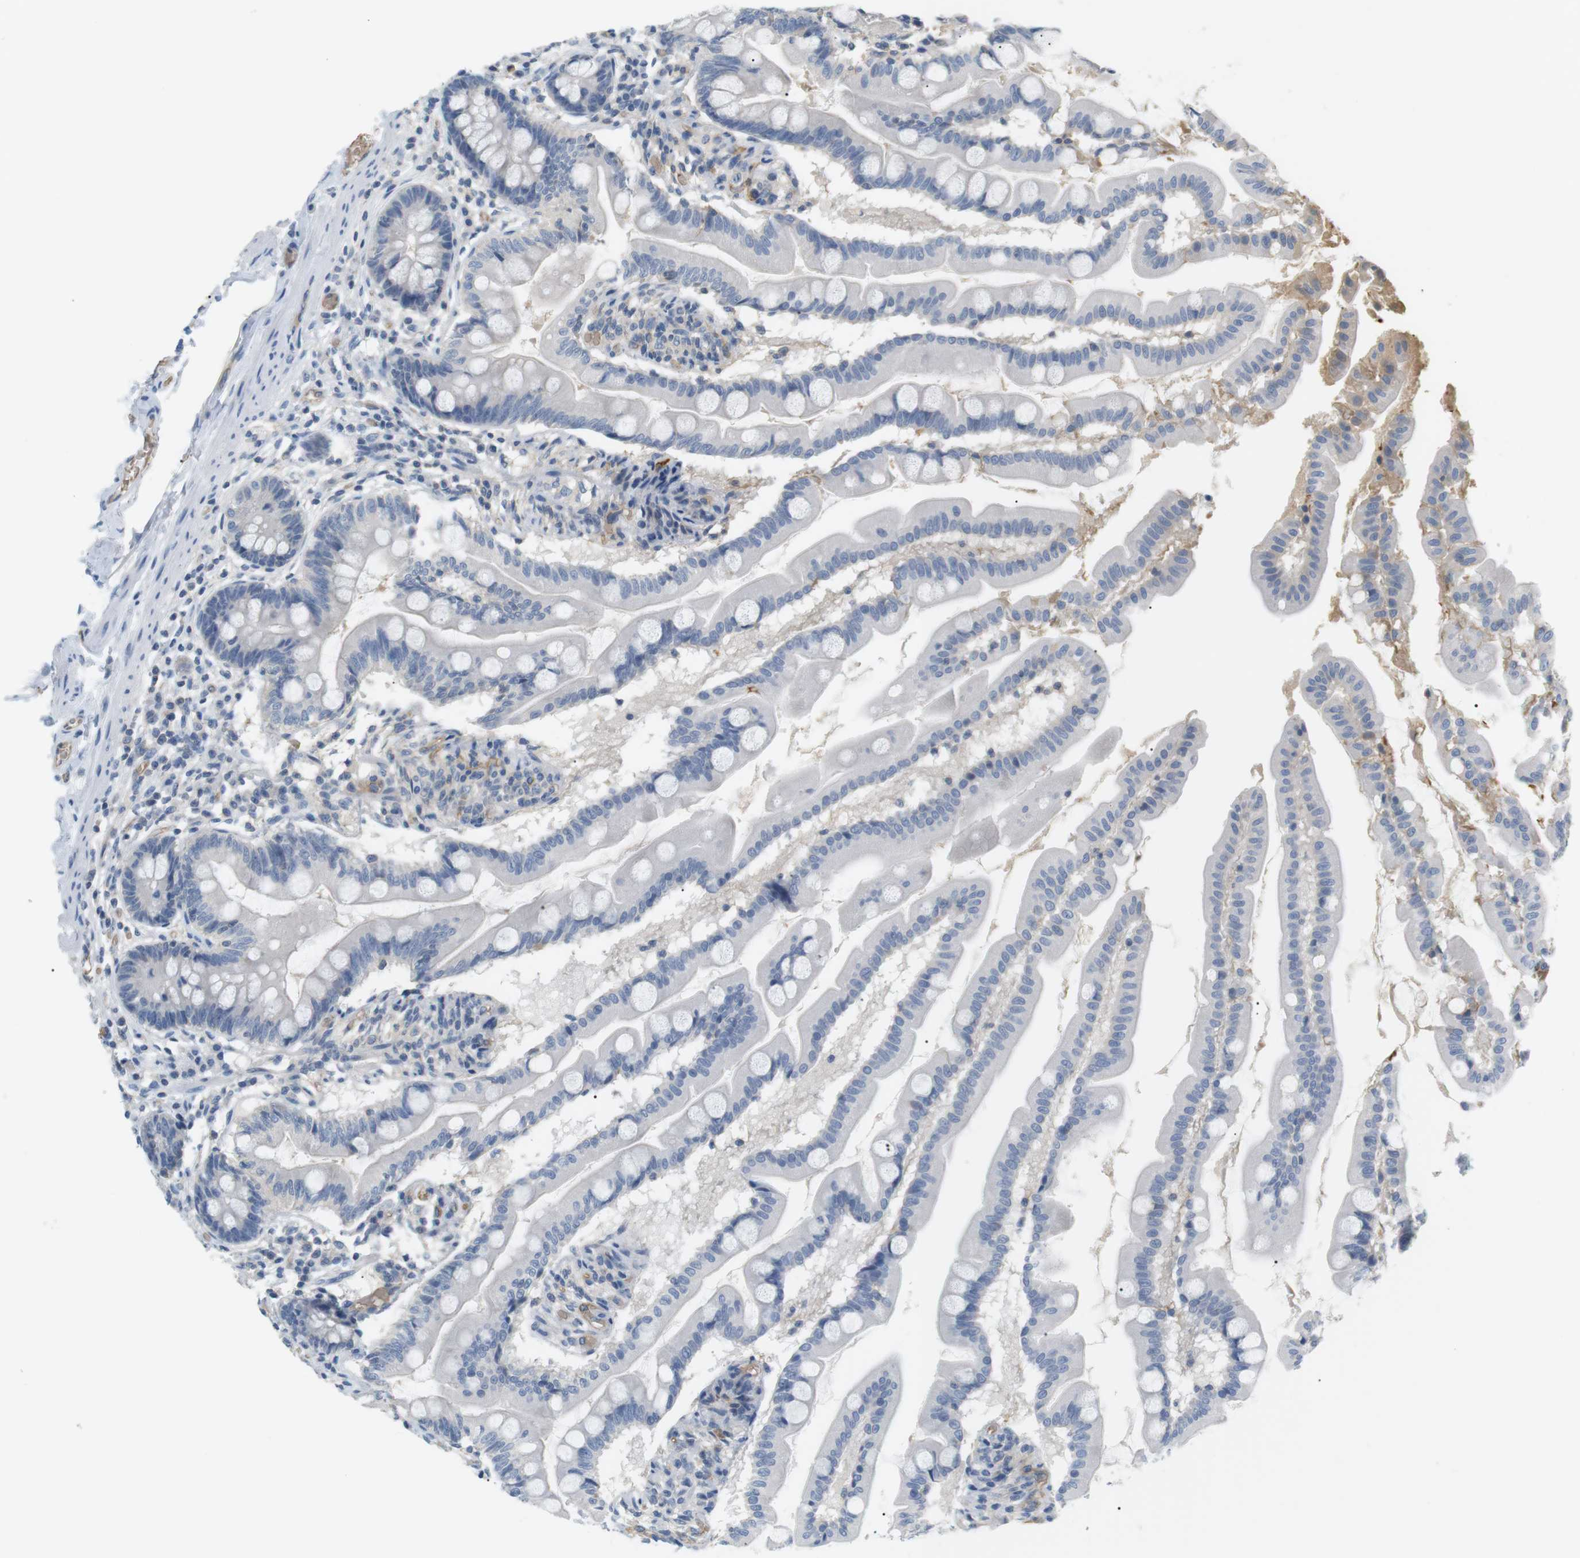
{"staining": {"intensity": "moderate", "quantity": "<25%", "location": "cytoplasmic/membranous"}, "tissue": "small intestine", "cell_type": "Glandular cells", "image_type": "normal", "snomed": [{"axis": "morphology", "description": "Normal tissue, NOS"}, {"axis": "topography", "description": "Small intestine"}], "caption": "This photomicrograph shows normal small intestine stained with immunohistochemistry to label a protein in brown. The cytoplasmic/membranous of glandular cells show moderate positivity for the protein. Nuclei are counter-stained blue.", "gene": "ADCY10", "patient": {"sex": "female", "age": 56}}